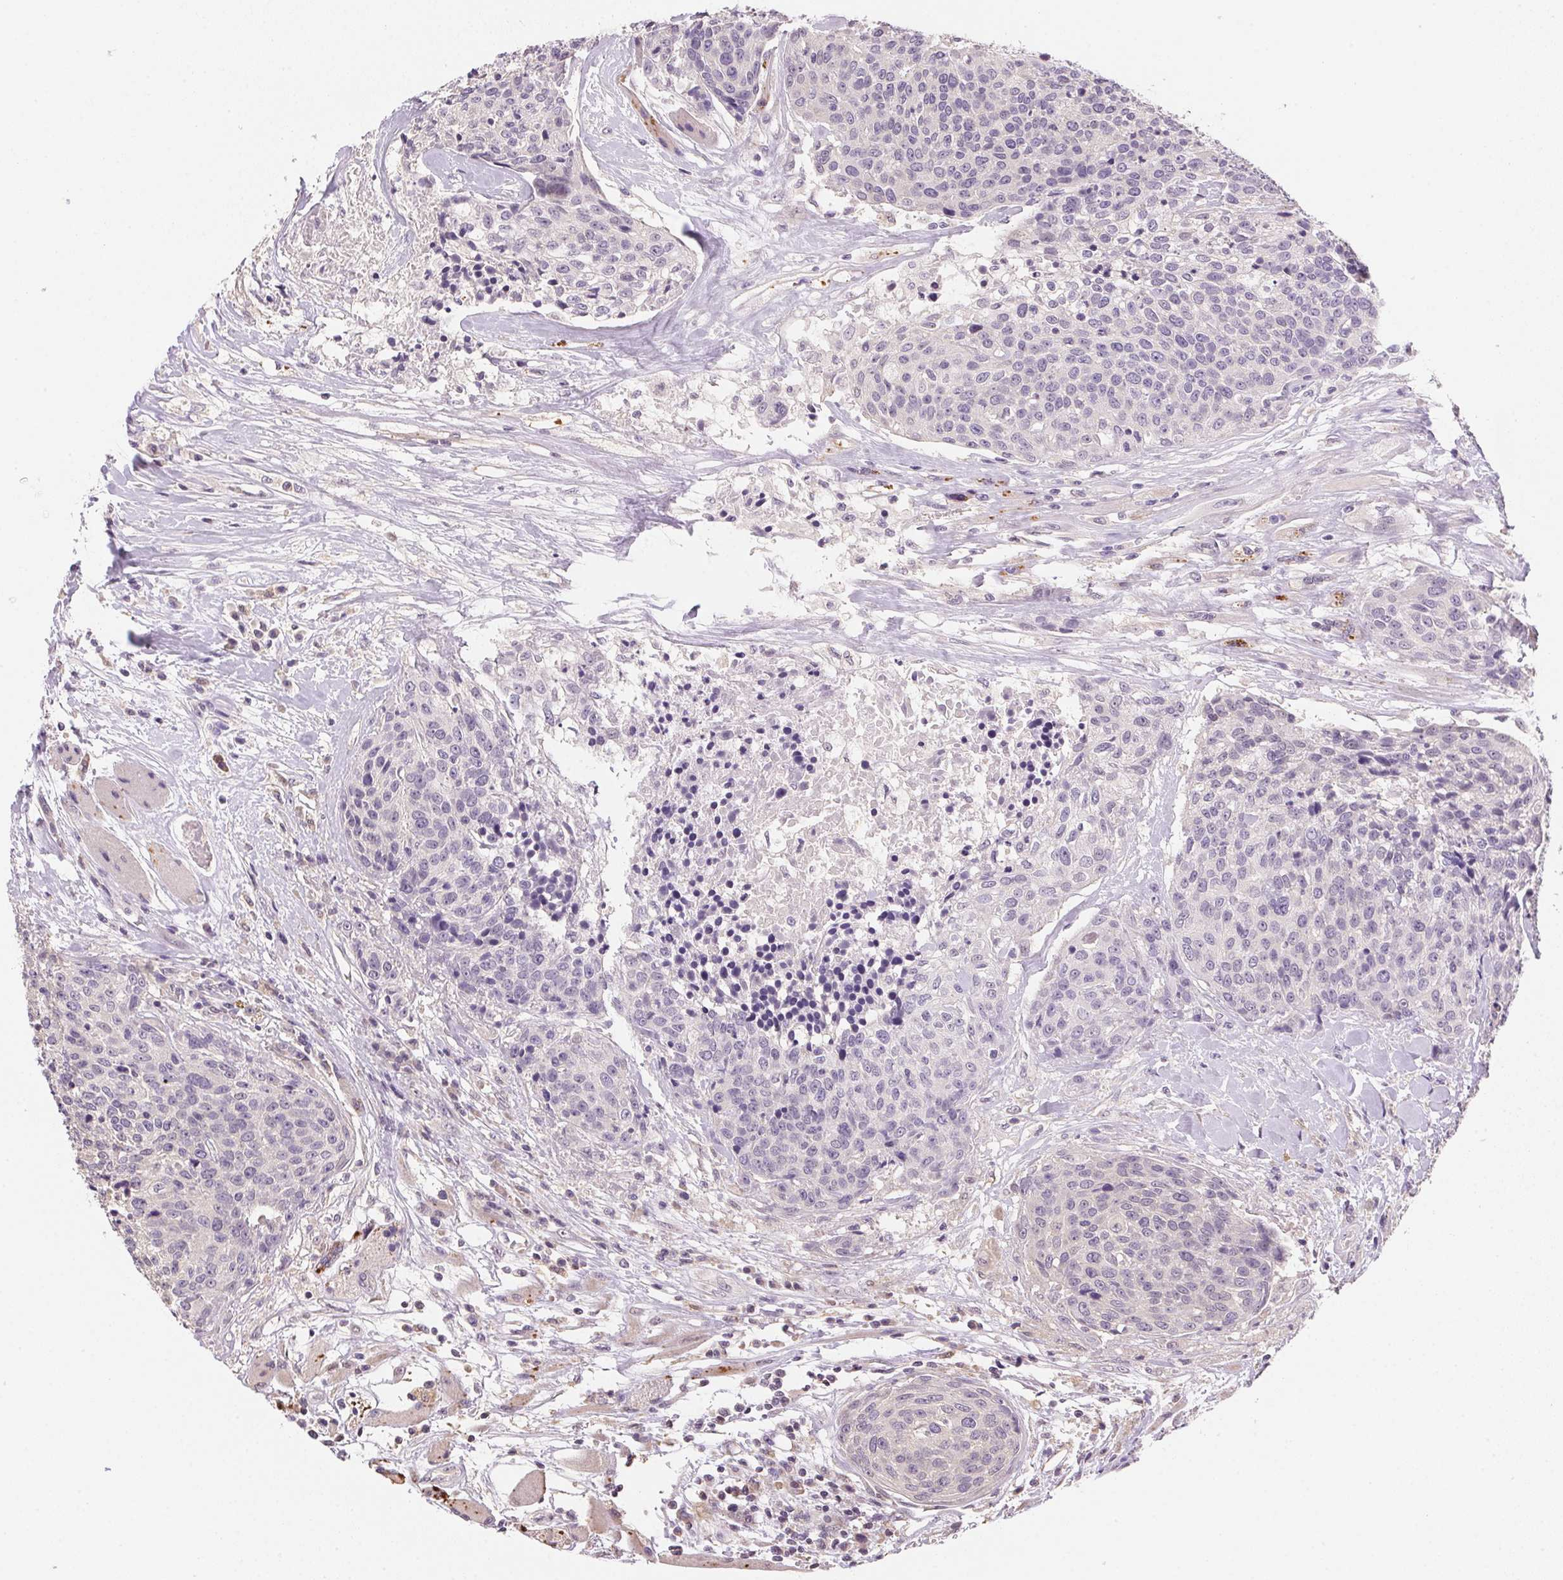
{"staining": {"intensity": "negative", "quantity": "none", "location": "none"}, "tissue": "head and neck cancer", "cell_type": "Tumor cells", "image_type": "cancer", "snomed": [{"axis": "morphology", "description": "Squamous cell carcinoma, NOS"}, {"axis": "topography", "description": "Oral tissue"}, {"axis": "topography", "description": "Head-Neck"}], "caption": "Tumor cells are negative for protein expression in human head and neck cancer (squamous cell carcinoma). (IHC, brightfield microscopy, high magnification).", "gene": "ALDH8A1", "patient": {"sex": "male", "age": 64}}